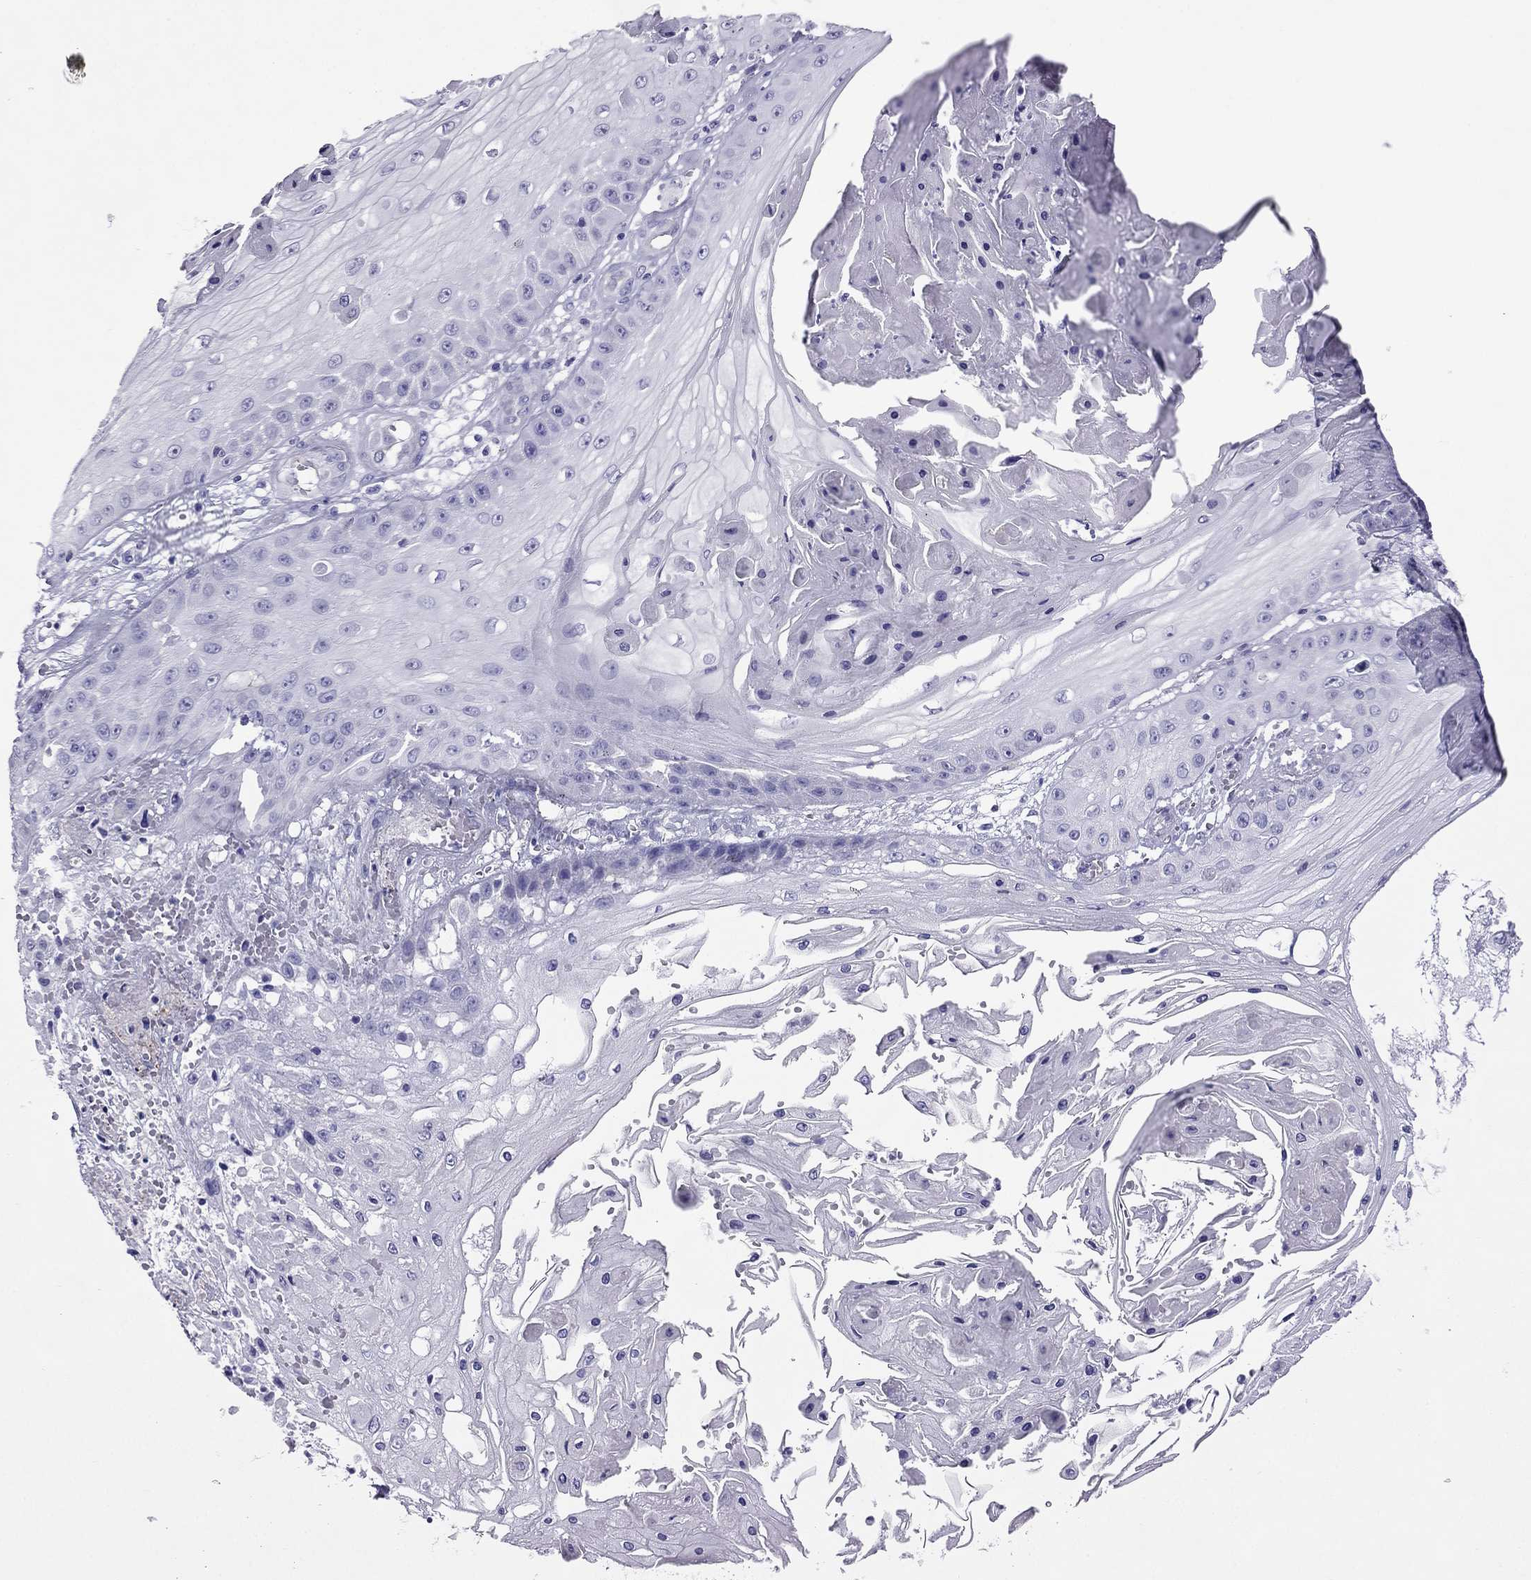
{"staining": {"intensity": "negative", "quantity": "none", "location": "none"}, "tissue": "skin cancer", "cell_type": "Tumor cells", "image_type": "cancer", "snomed": [{"axis": "morphology", "description": "Squamous cell carcinoma, NOS"}, {"axis": "topography", "description": "Skin"}], "caption": "High magnification brightfield microscopy of skin cancer (squamous cell carcinoma) stained with DAB (brown) and counterstained with hematoxylin (blue): tumor cells show no significant staining.", "gene": "MYL11", "patient": {"sex": "male", "age": 70}}